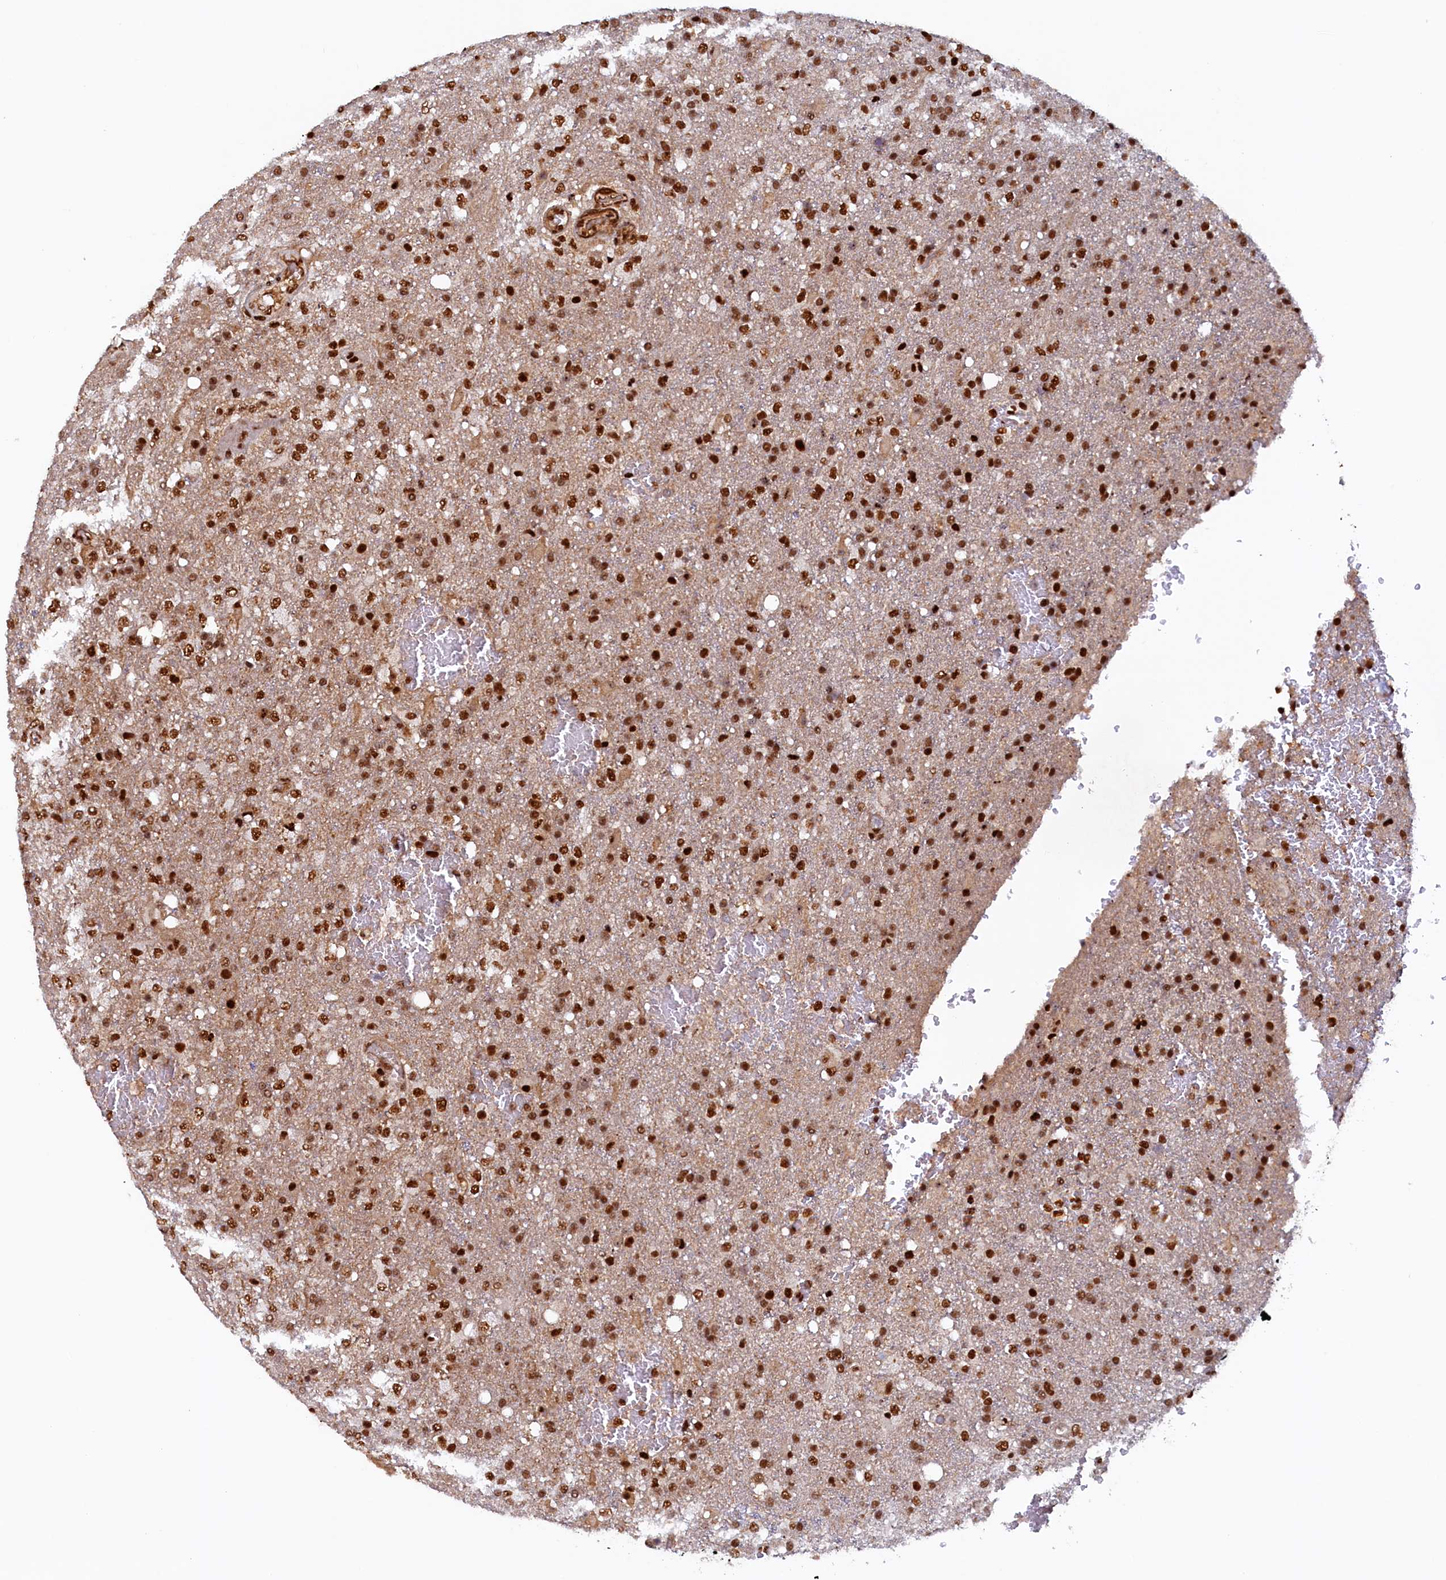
{"staining": {"intensity": "strong", "quantity": ">75%", "location": "nuclear"}, "tissue": "glioma", "cell_type": "Tumor cells", "image_type": "cancer", "snomed": [{"axis": "morphology", "description": "Glioma, malignant, High grade"}, {"axis": "topography", "description": "Brain"}], "caption": "Immunohistochemistry (IHC) of human malignant high-grade glioma exhibits high levels of strong nuclear staining in approximately >75% of tumor cells.", "gene": "ZC3H18", "patient": {"sex": "female", "age": 74}}